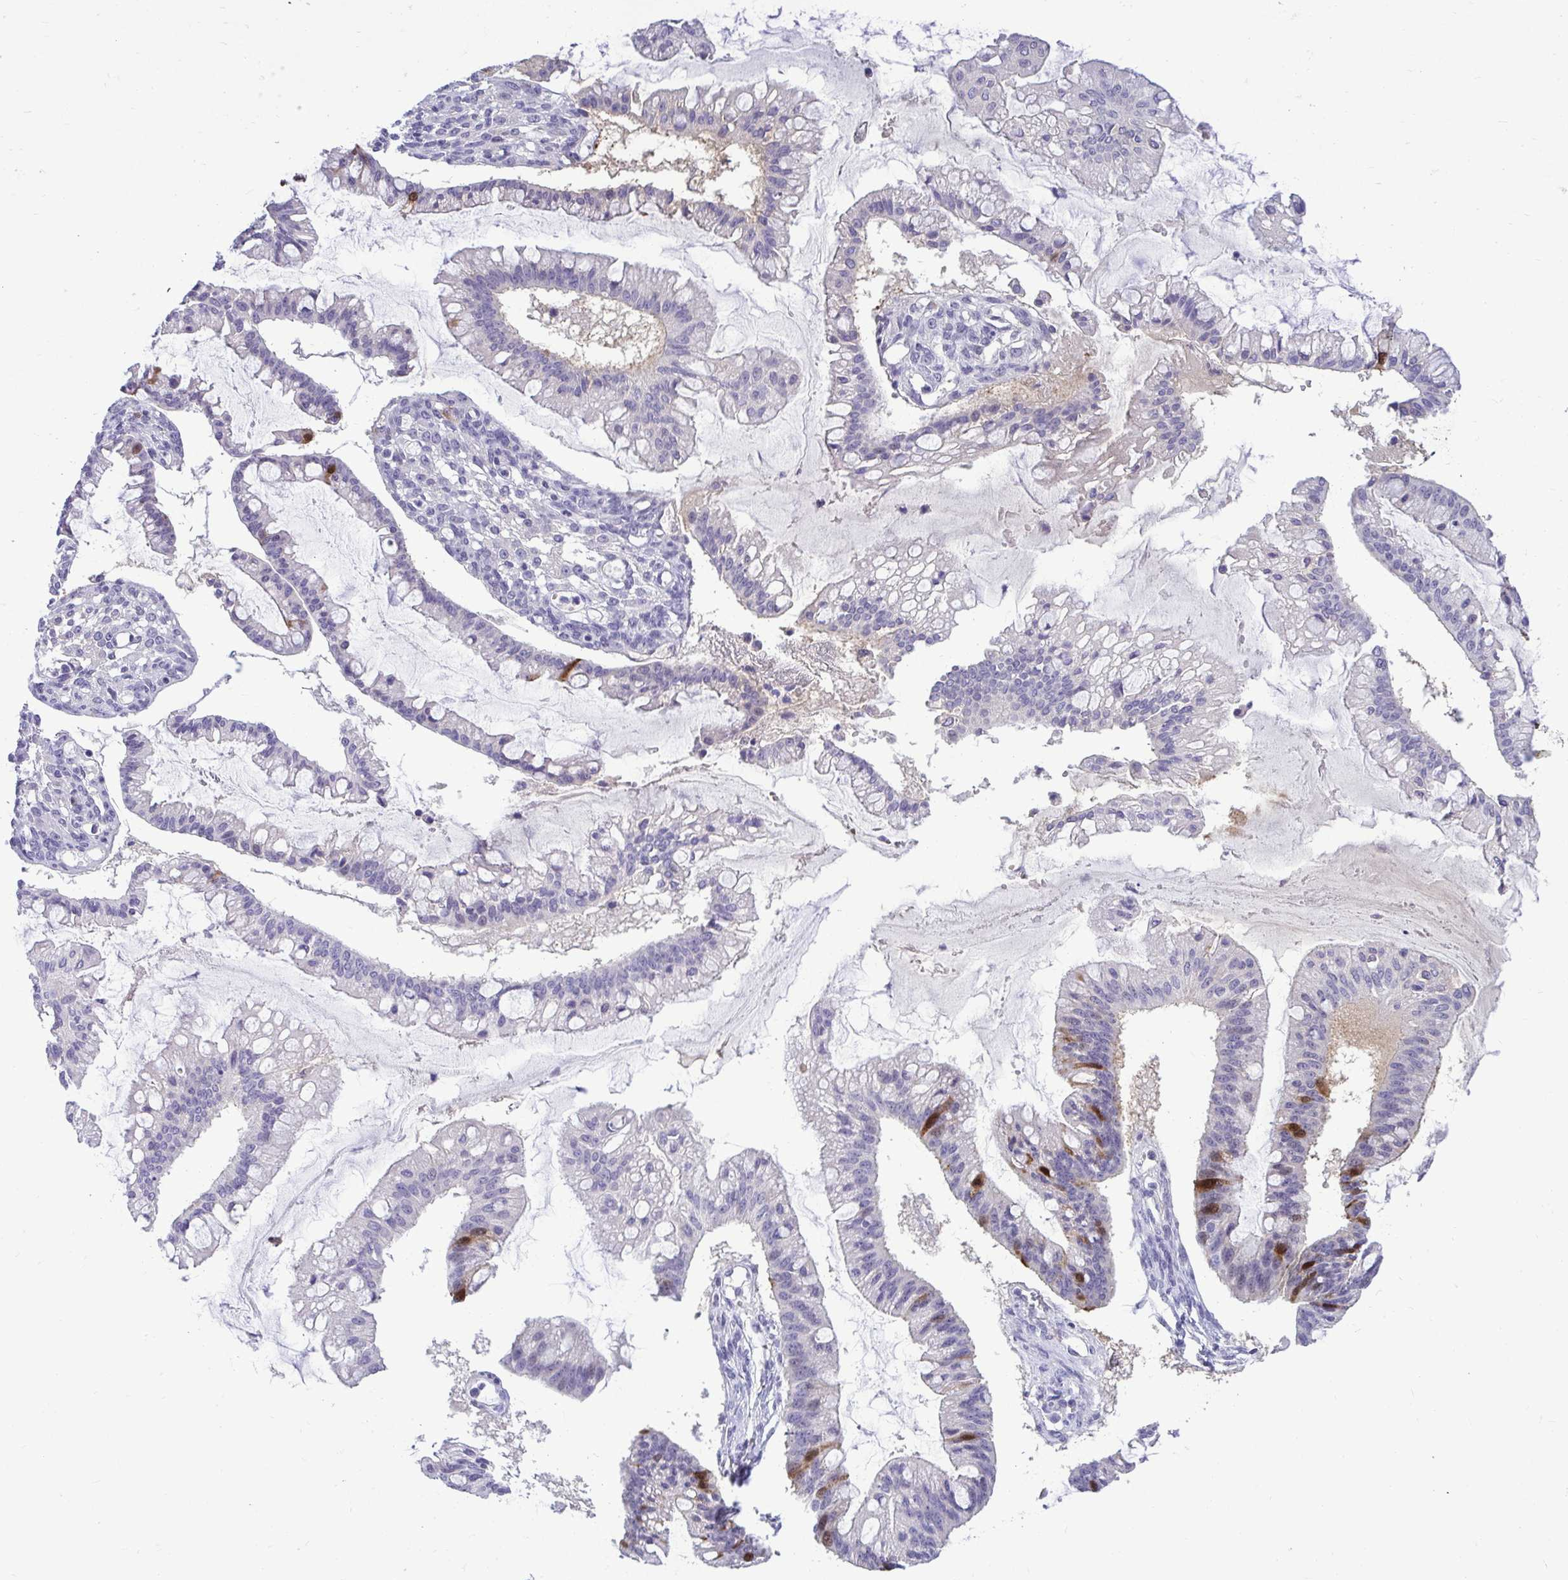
{"staining": {"intensity": "strong", "quantity": "<25%", "location": "nuclear"}, "tissue": "ovarian cancer", "cell_type": "Tumor cells", "image_type": "cancer", "snomed": [{"axis": "morphology", "description": "Cystadenocarcinoma, mucinous, NOS"}, {"axis": "topography", "description": "Ovary"}], "caption": "This is a micrograph of immunohistochemistry (IHC) staining of mucinous cystadenocarcinoma (ovarian), which shows strong expression in the nuclear of tumor cells.", "gene": "CDC20", "patient": {"sex": "female", "age": 73}}